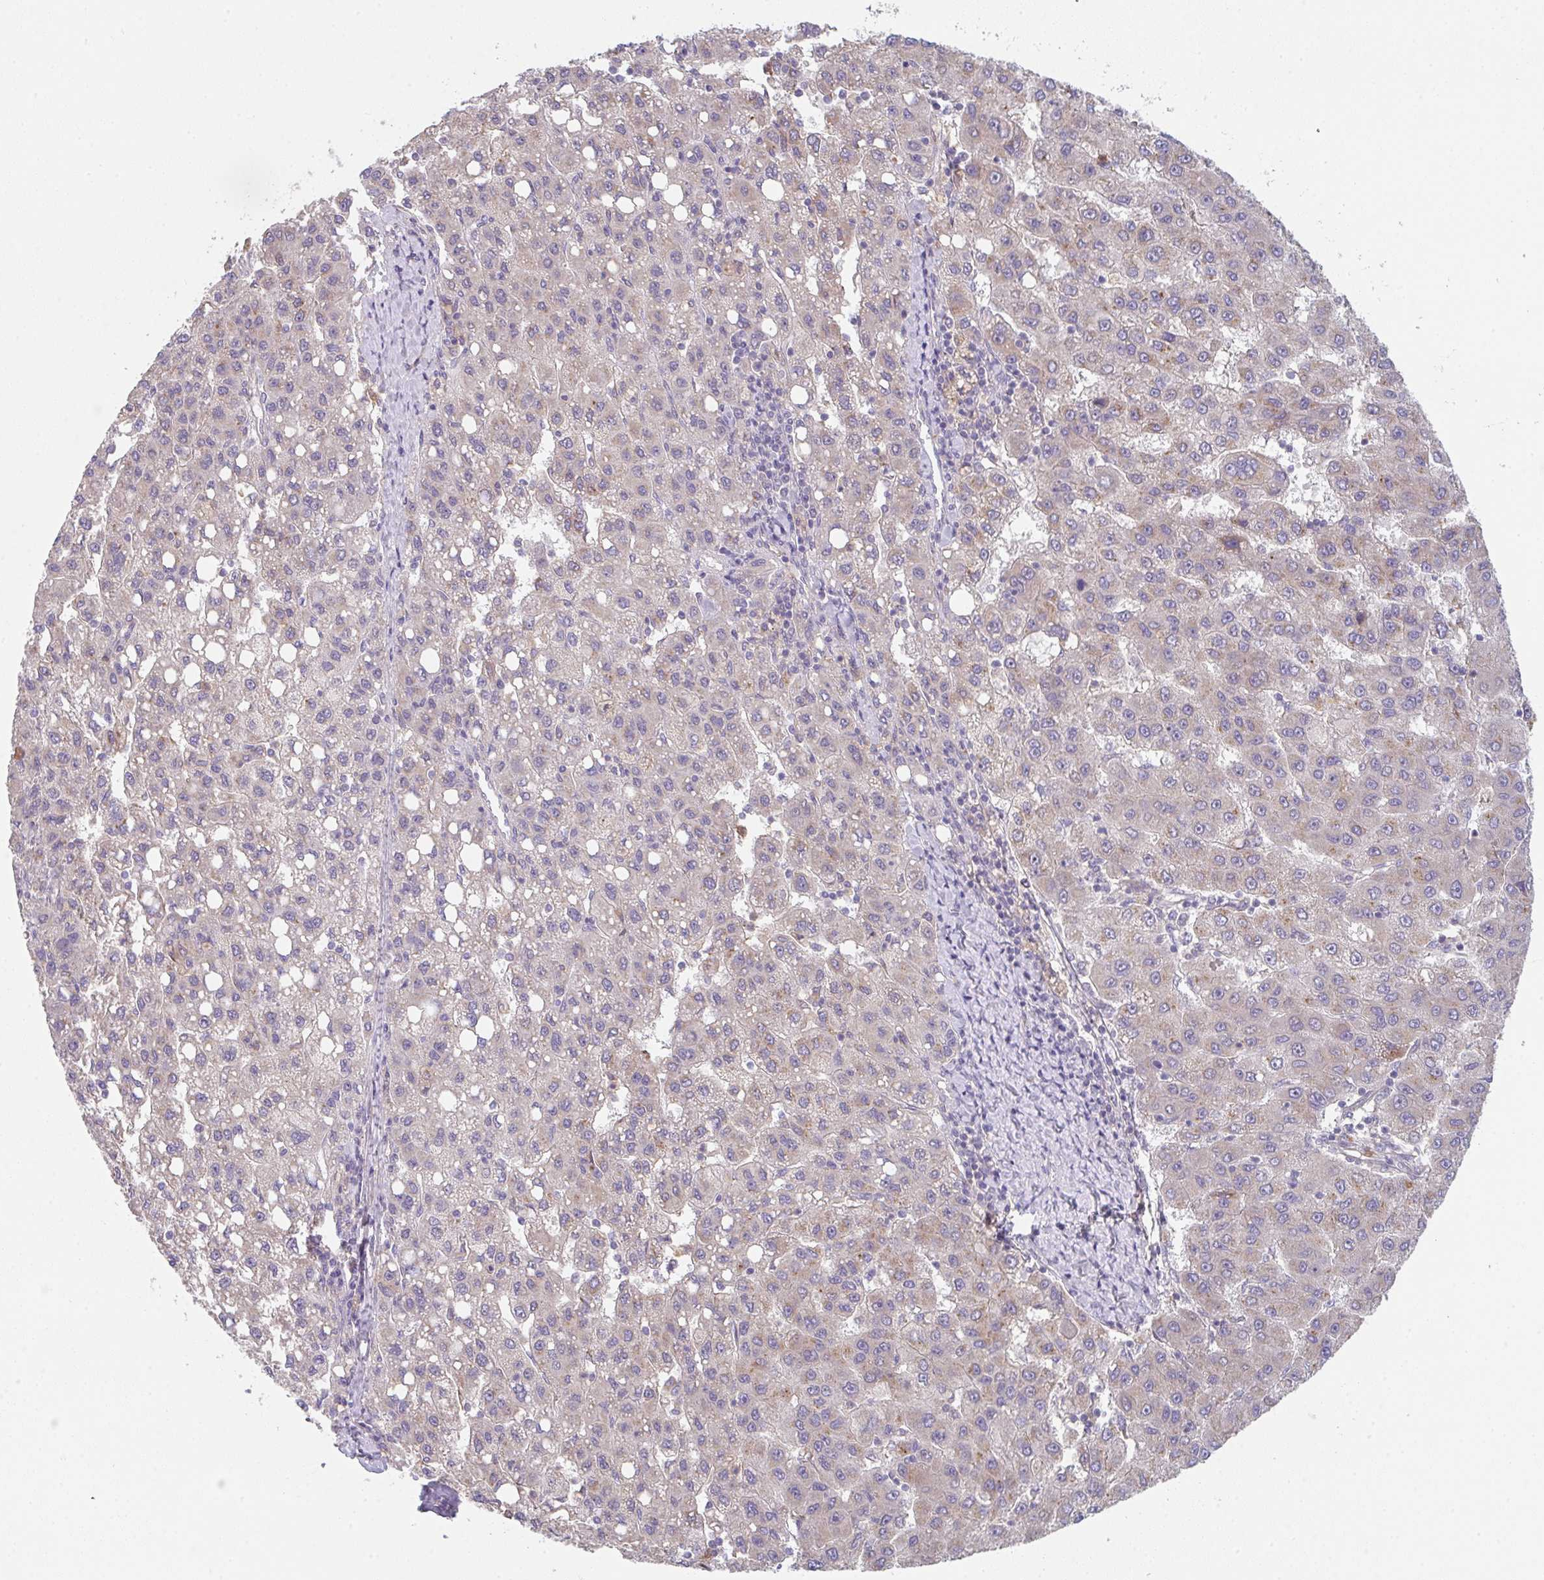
{"staining": {"intensity": "negative", "quantity": "none", "location": "none"}, "tissue": "liver cancer", "cell_type": "Tumor cells", "image_type": "cancer", "snomed": [{"axis": "morphology", "description": "Carcinoma, Hepatocellular, NOS"}, {"axis": "topography", "description": "Liver"}], "caption": "This is a micrograph of IHC staining of liver cancer, which shows no positivity in tumor cells. Nuclei are stained in blue.", "gene": "TSPAN31", "patient": {"sex": "female", "age": 82}}